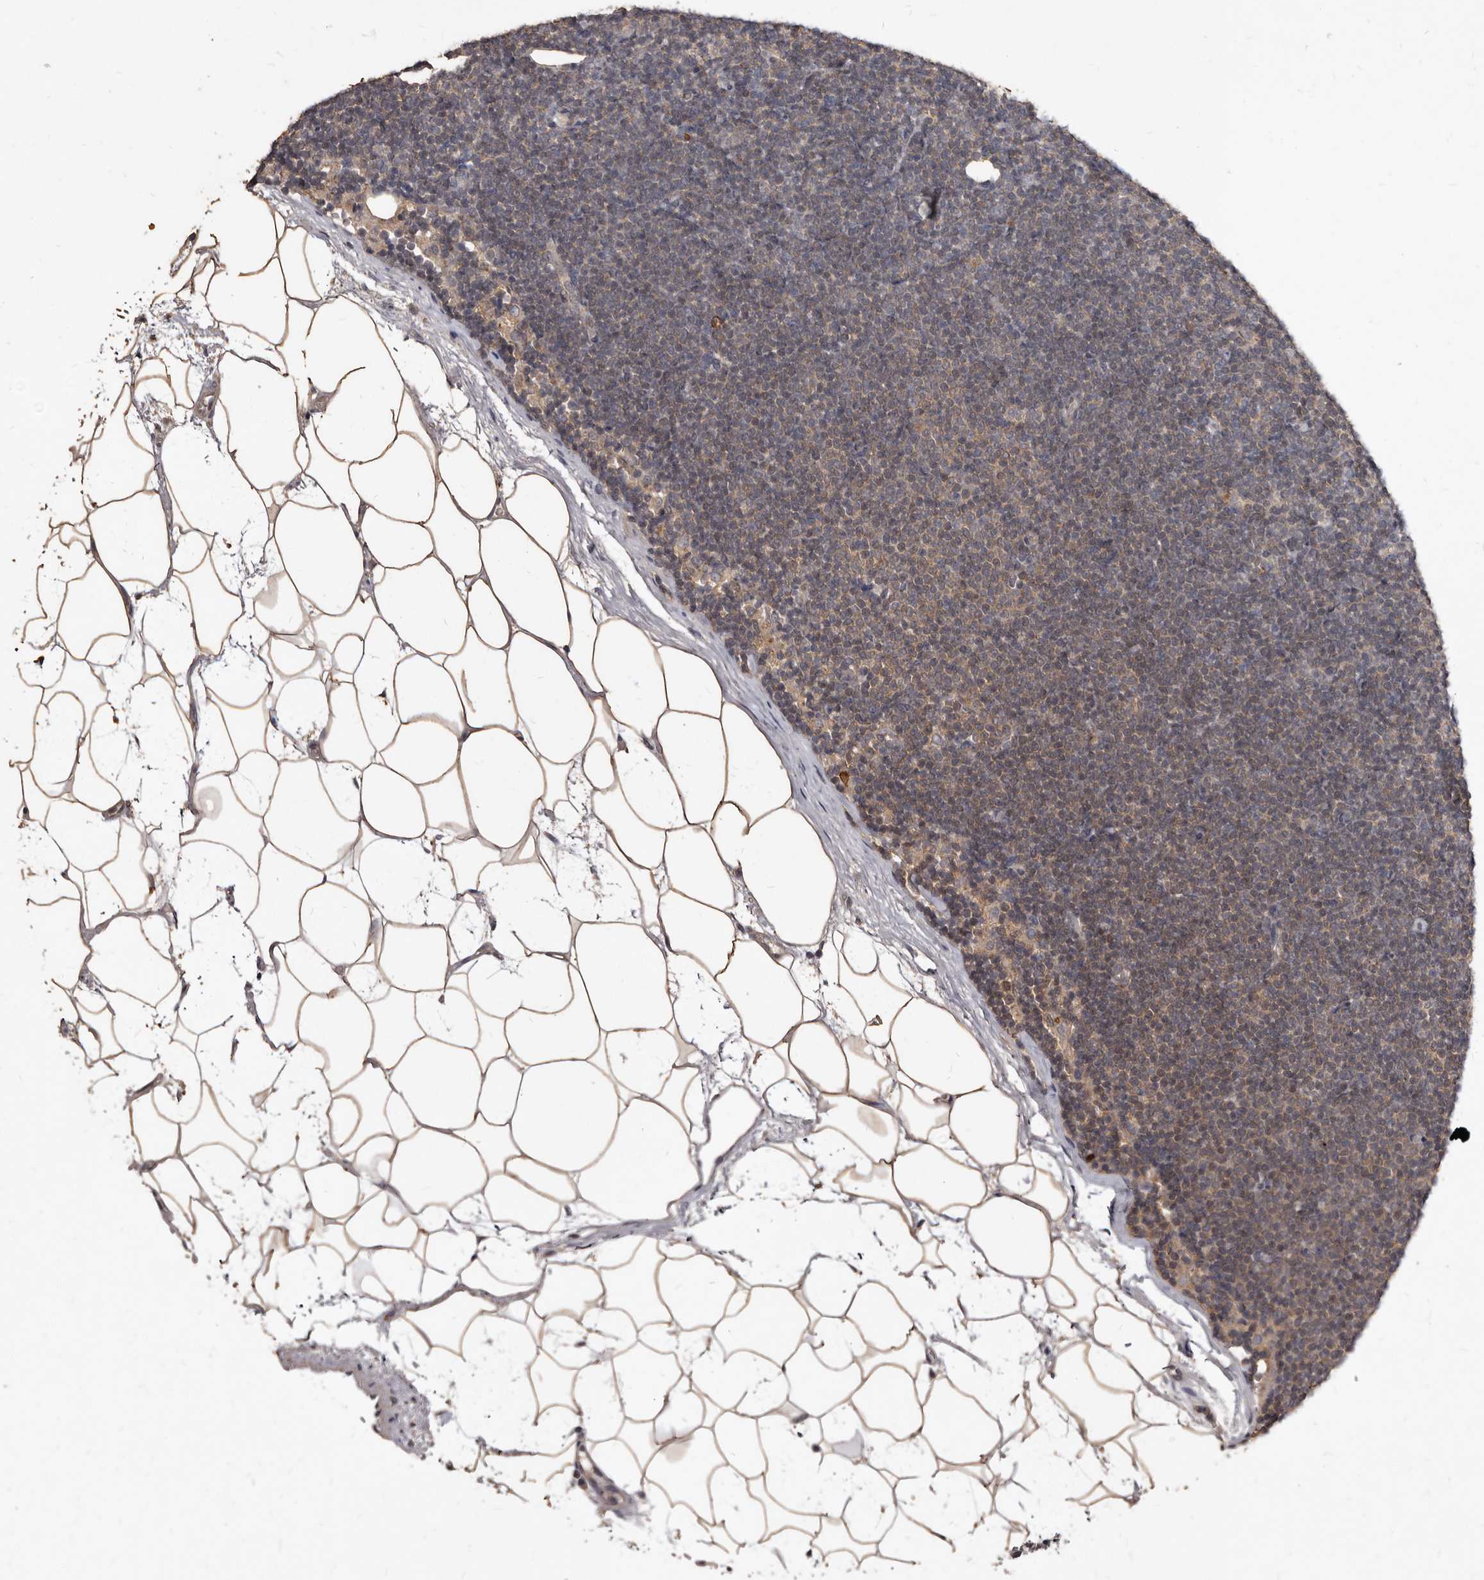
{"staining": {"intensity": "negative", "quantity": "none", "location": "none"}, "tissue": "lymphoma", "cell_type": "Tumor cells", "image_type": "cancer", "snomed": [{"axis": "morphology", "description": "Malignant lymphoma, non-Hodgkin's type, Low grade"}, {"axis": "topography", "description": "Lymph node"}], "caption": "There is no significant positivity in tumor cells of low-grade malignant lymphoma, non-Hodgkin's type.", "gene": "ACLY", "patient": {"sex": "female", "age": 53}}